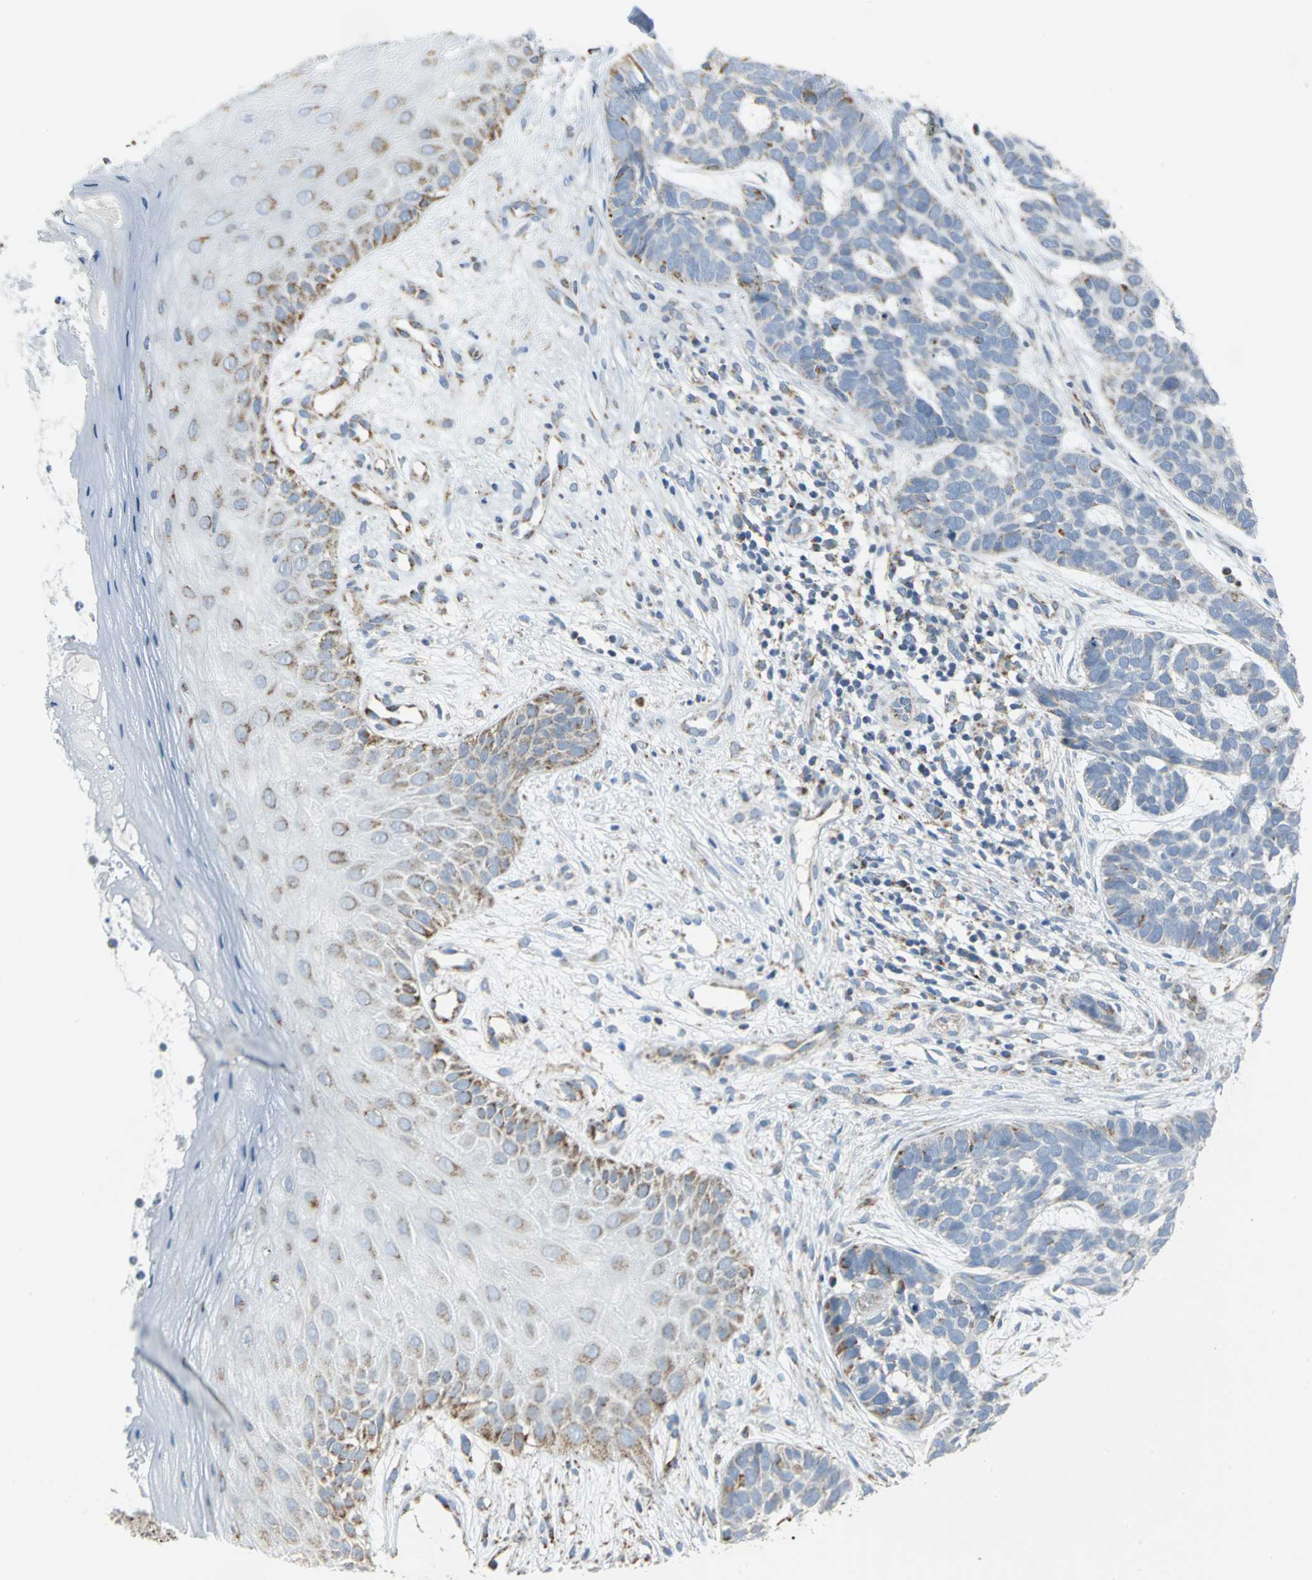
{"staining": {"intensity": "negative", "quantity": "none", "location": "none"}, "tissue": "skin cancer", "cell_type": "Tumor cells", "image_type": "cancer", "snomed": [{"axis": "morphology", "description": "Basal cell carcinoma"}, {"axis": "topography", "description": "Skin"}], "caption": "A photomicrograph of human skin cancer (basal cell carcinoma) is negative for staining in tumor cells.", "gene": "NTRK1", "patient": {"sex": "male", "age": 87}}